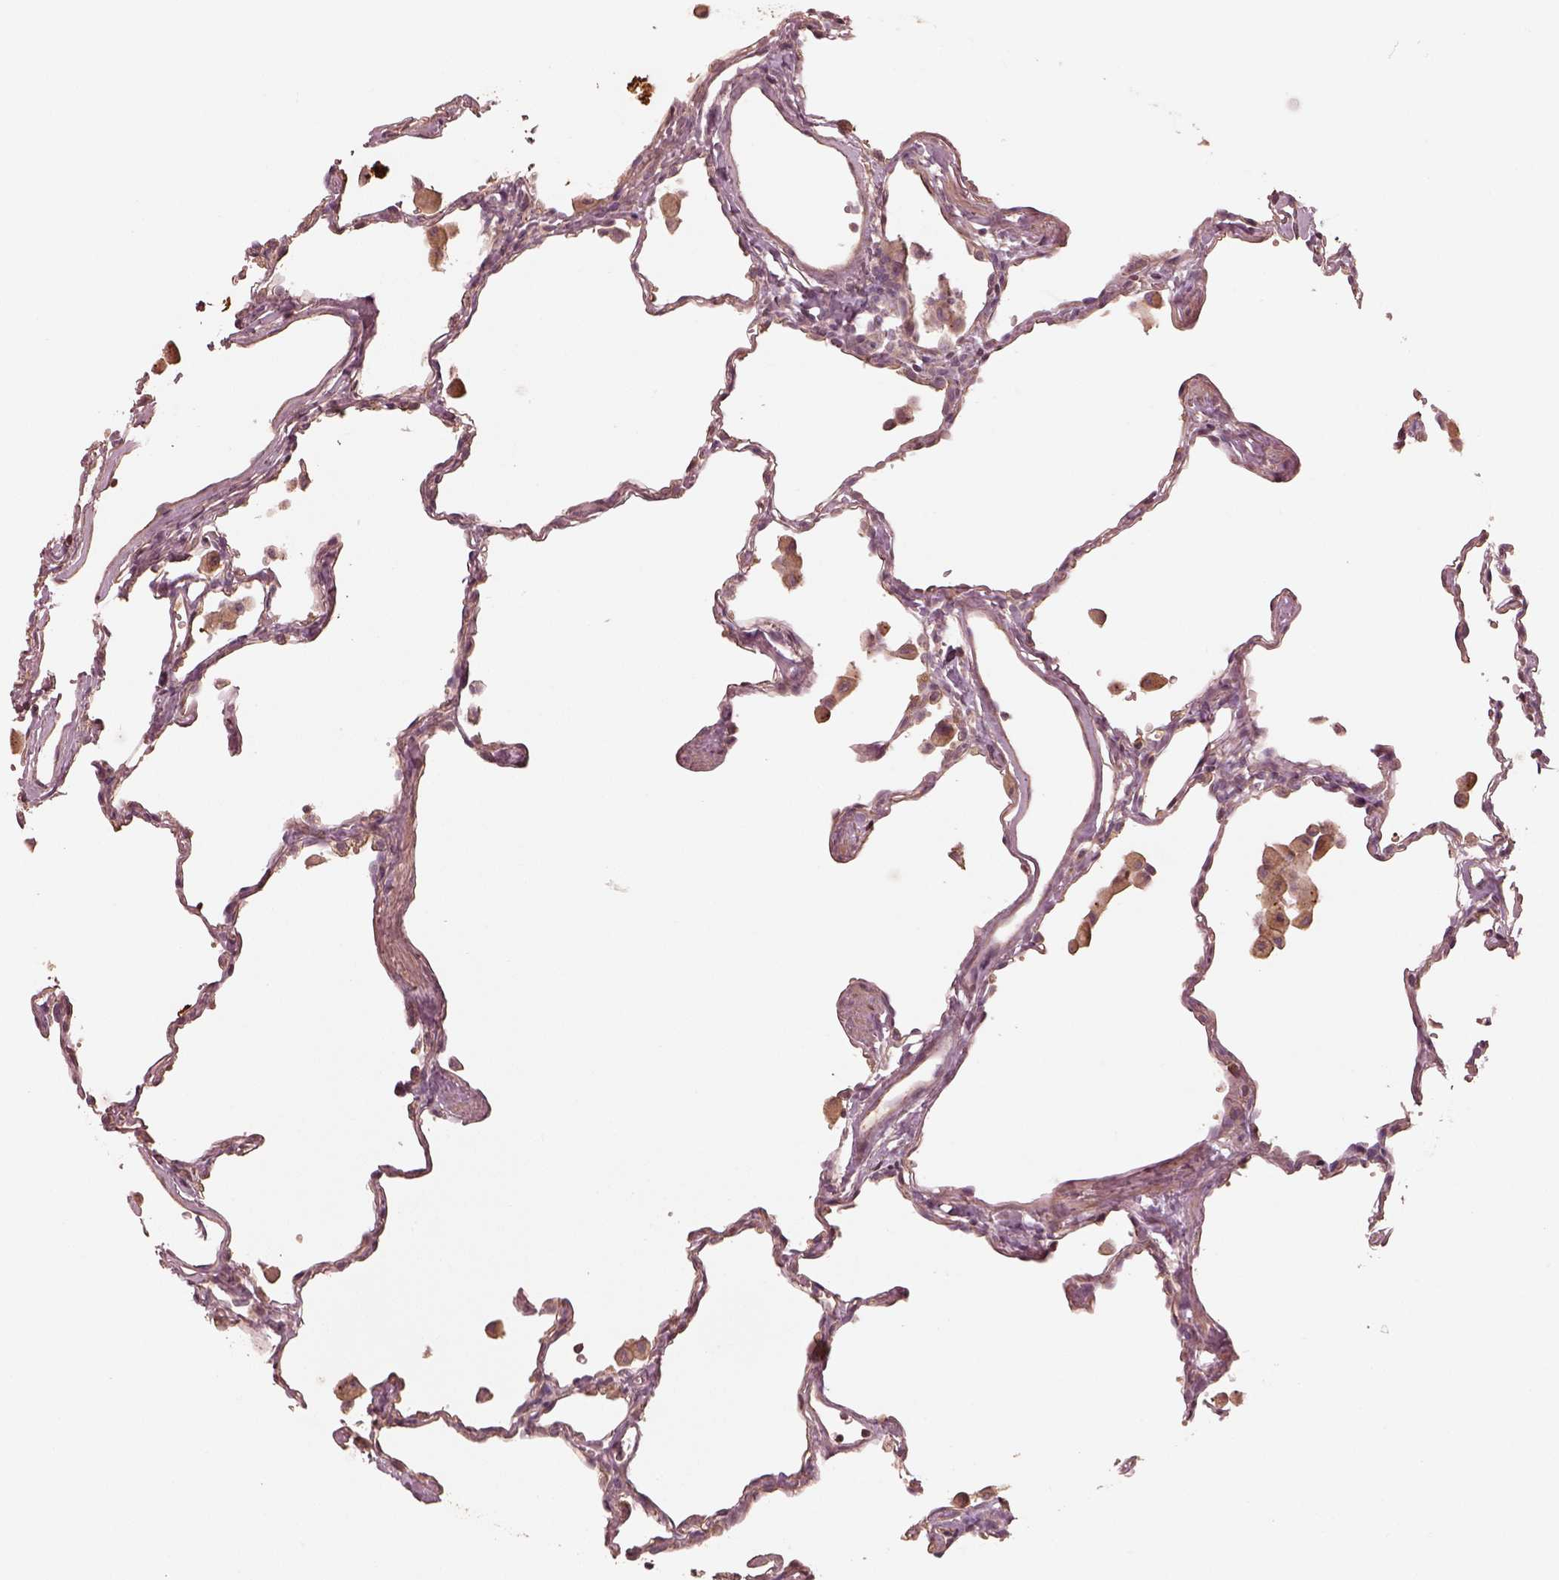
{"staining": {"intensity": "weak", "quantity": ">75%", "location": "cytoplasmic/membranous"}, "tissue": "lung", "cell_type": "Alveolar cells", "image_type": "normal", "snomed": [{"axis": "morphology", "description": "Normal tissue, NOS"}, {"axis": "topography", "description": "Lung"}], "caption": "IHC of unremarkable human lung demonstrates low levels of weak cytoplasmic/membranous staining in about >75% of alveolar cells.", "gene": "OTOGL", "patient": {"sex": "female", "age": 47}}